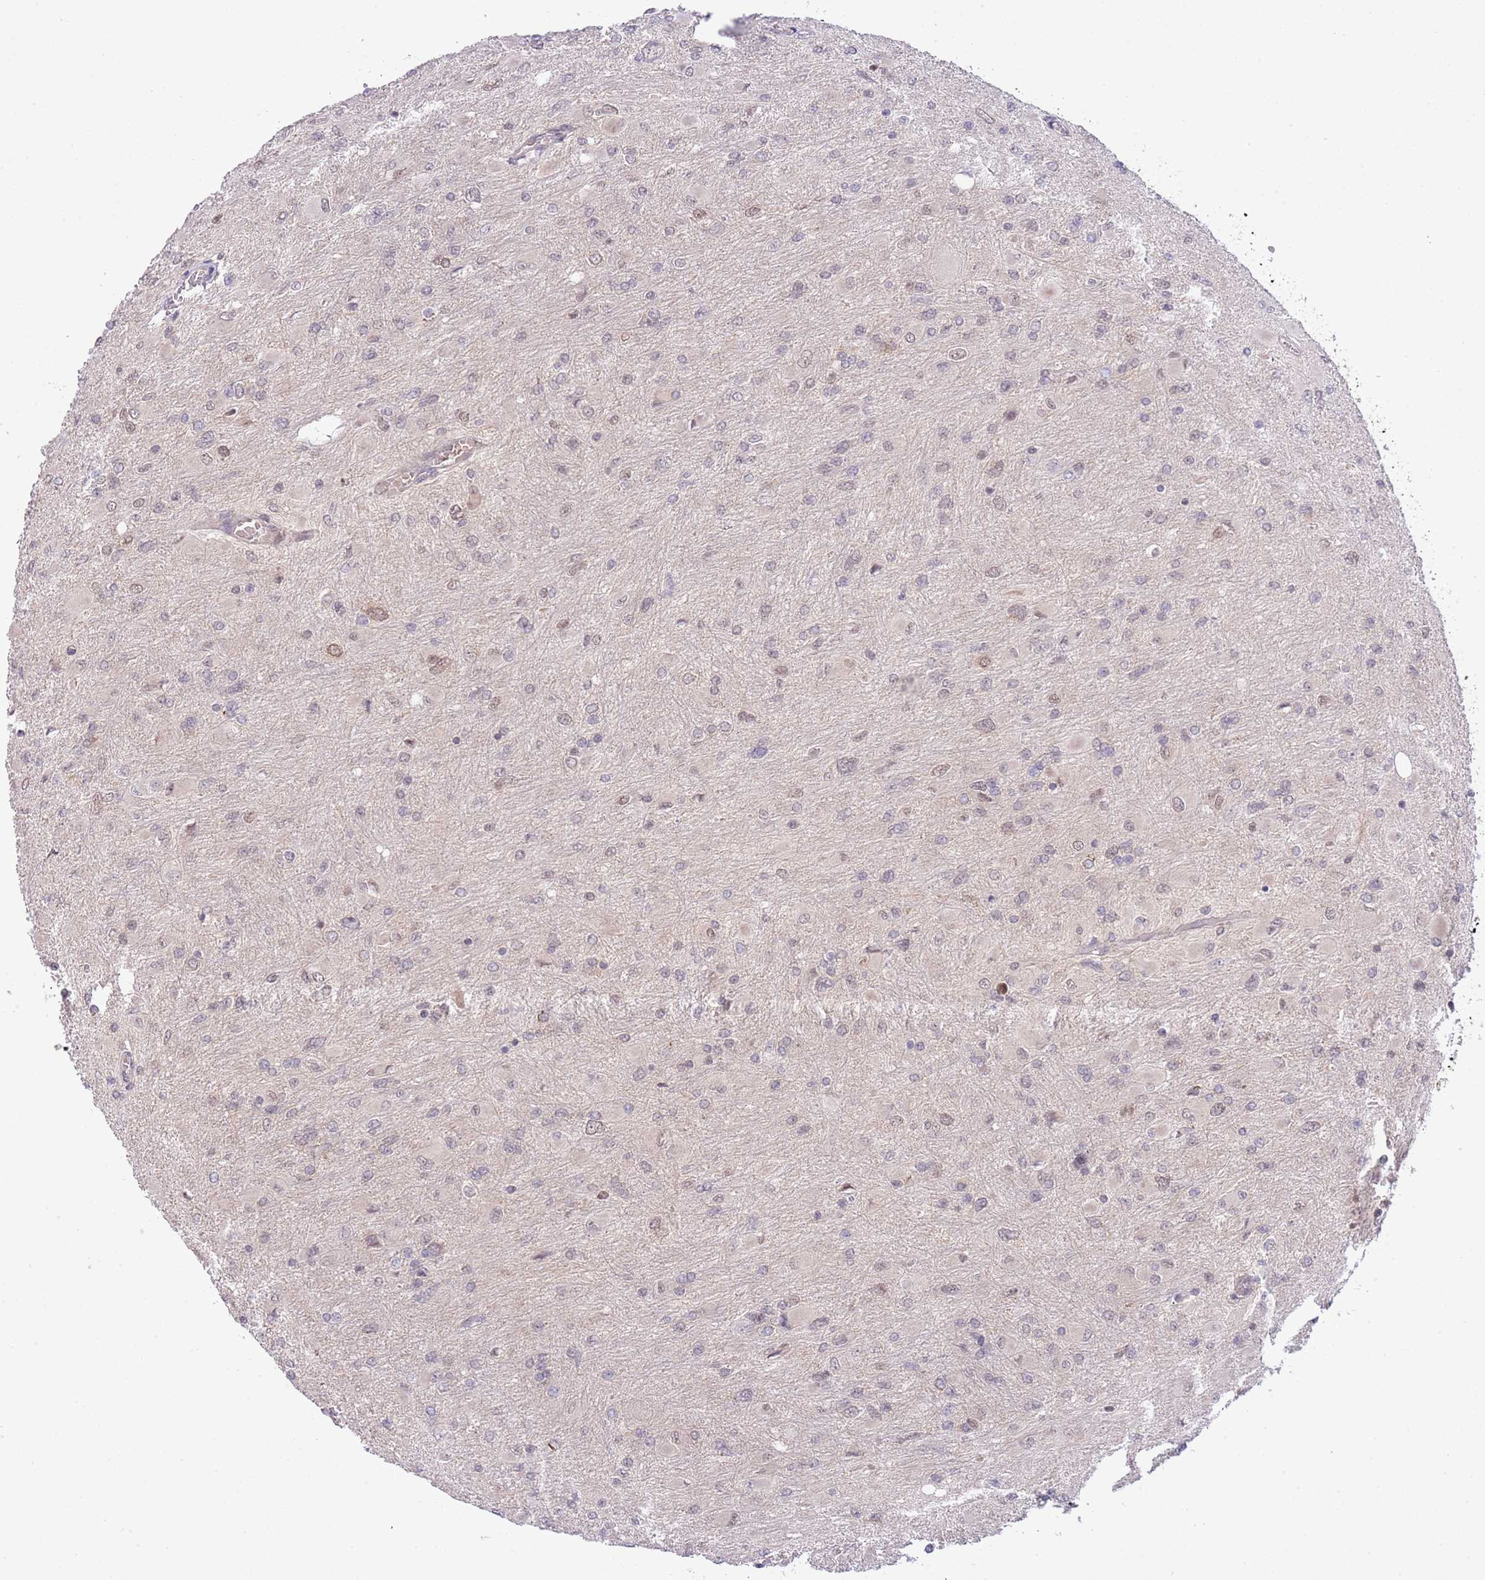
{"staining": {"intensity": "negative", "quantity": "none", "location": "none"}, "tissue": "glioma", "cell_type": "Tumor cells", "image_type": "cancer", "snomed": [{"axis": "morphology", "description": "Glioma, malignant, High grade"}, {"axis": "topography", "description": "Cerebral cortex"}], "caption": "This is an immunohistochemistry photomicrograph of human glioma. There is no positivity in tumor cells.", "gene": "CHD1", "patient": {"sex": "female", "age": 36}}